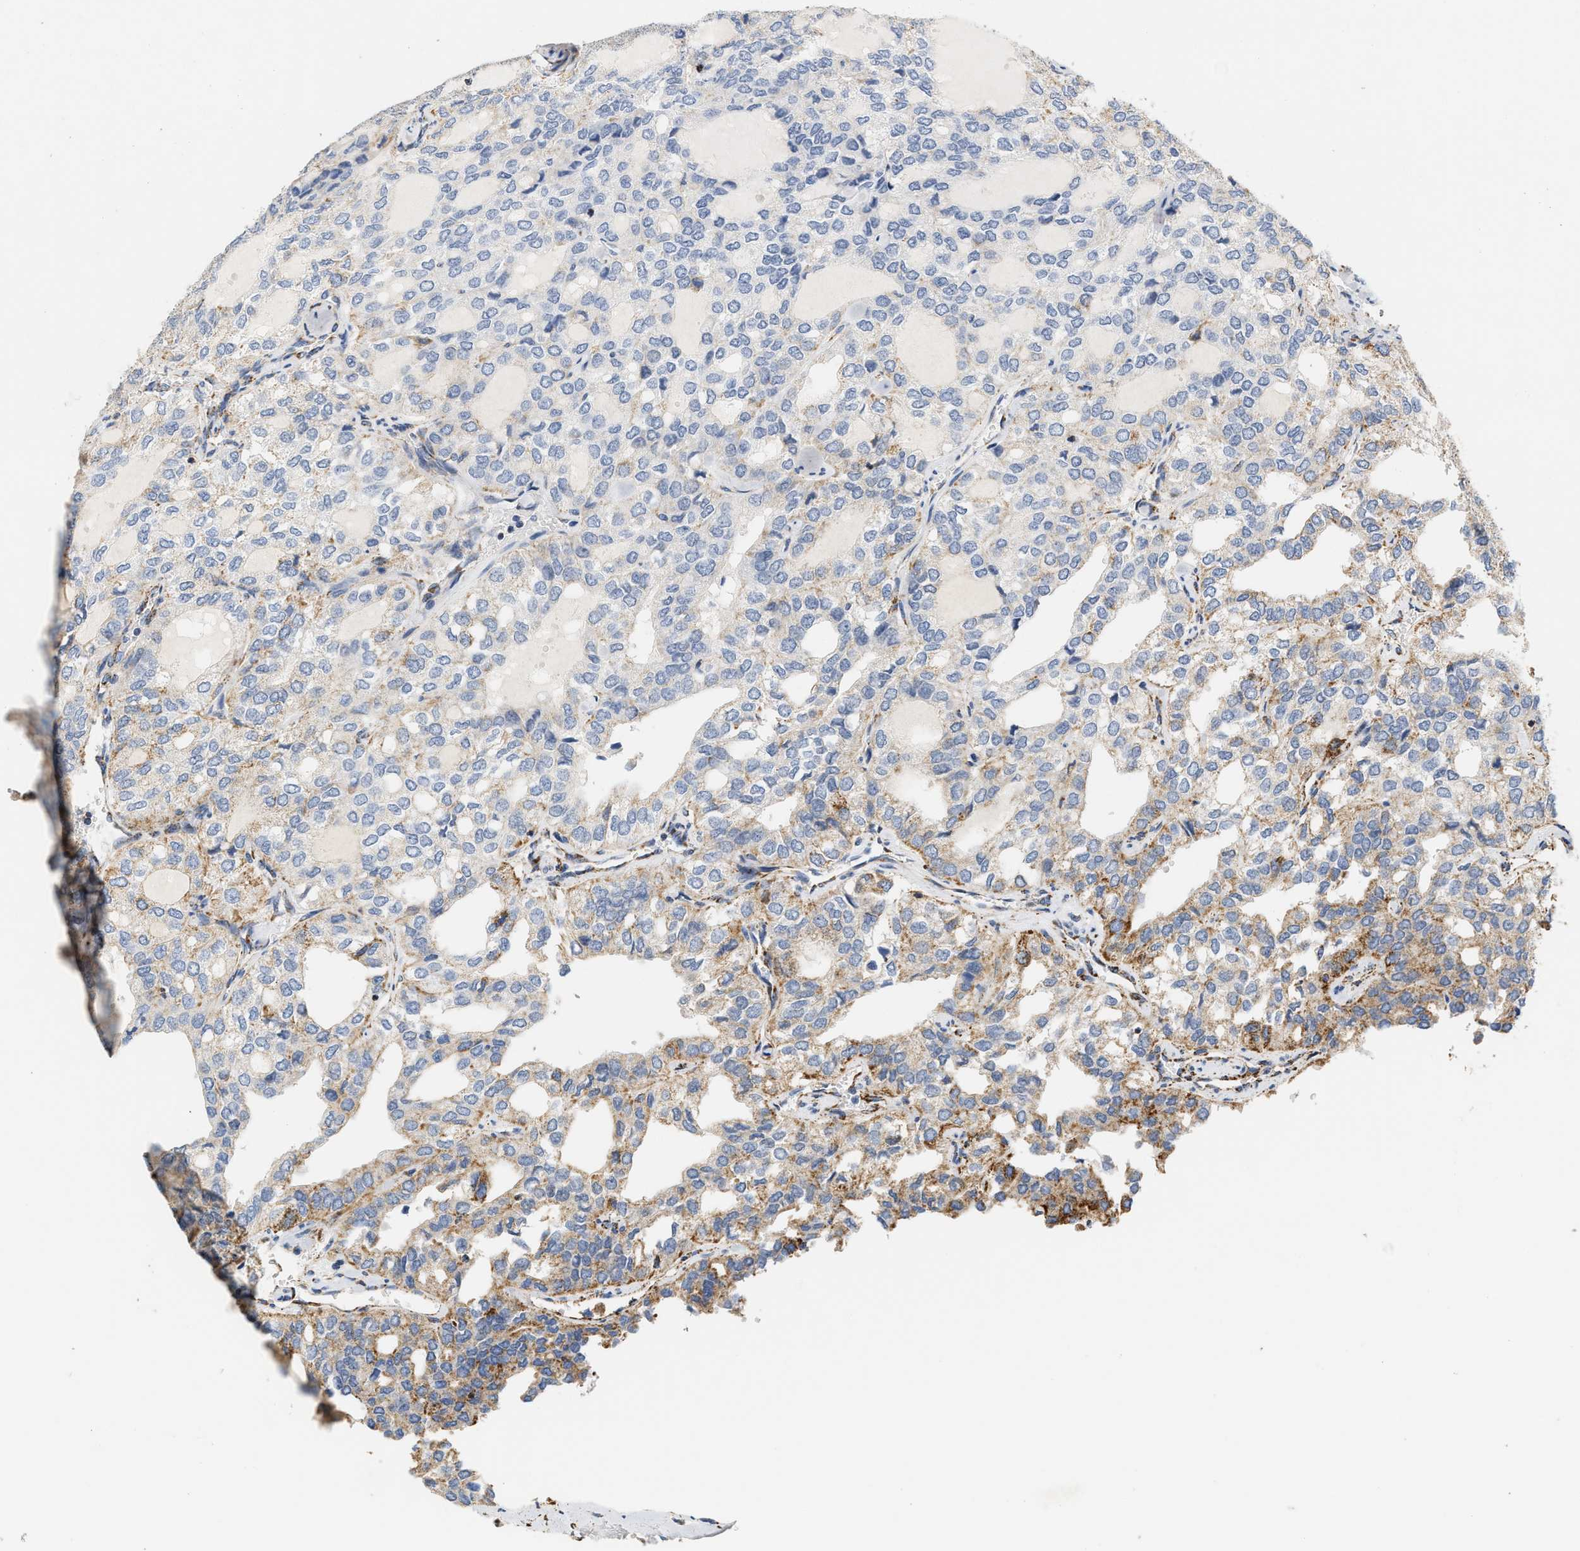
{"staining": {"intensity": "moderate", "quantity": "<25%", "location": "cytoplasmic/membranous"}, "tissue": "thyroid cancer", "cell_type": "Tumor cells", "image_type": "cancer", "snomed": [{"axis": "morphology", "description": "Follicular adenoma carcinoma, NOS"}, {"axis": "topography", "description": "Thyroid gland"}], "caption": "Protein expression analysis of human follicular adenoma carcinoma (thyroid) reveals moderate cytoplasmic/membranous staining in about <25% of tumor cells. (DAB (3,3'-diaminobenzidine) IHC with brightfield microscopy, high magnification).", "gene": "SHMT2", "patient": {"sex": "male", "age": 75}}